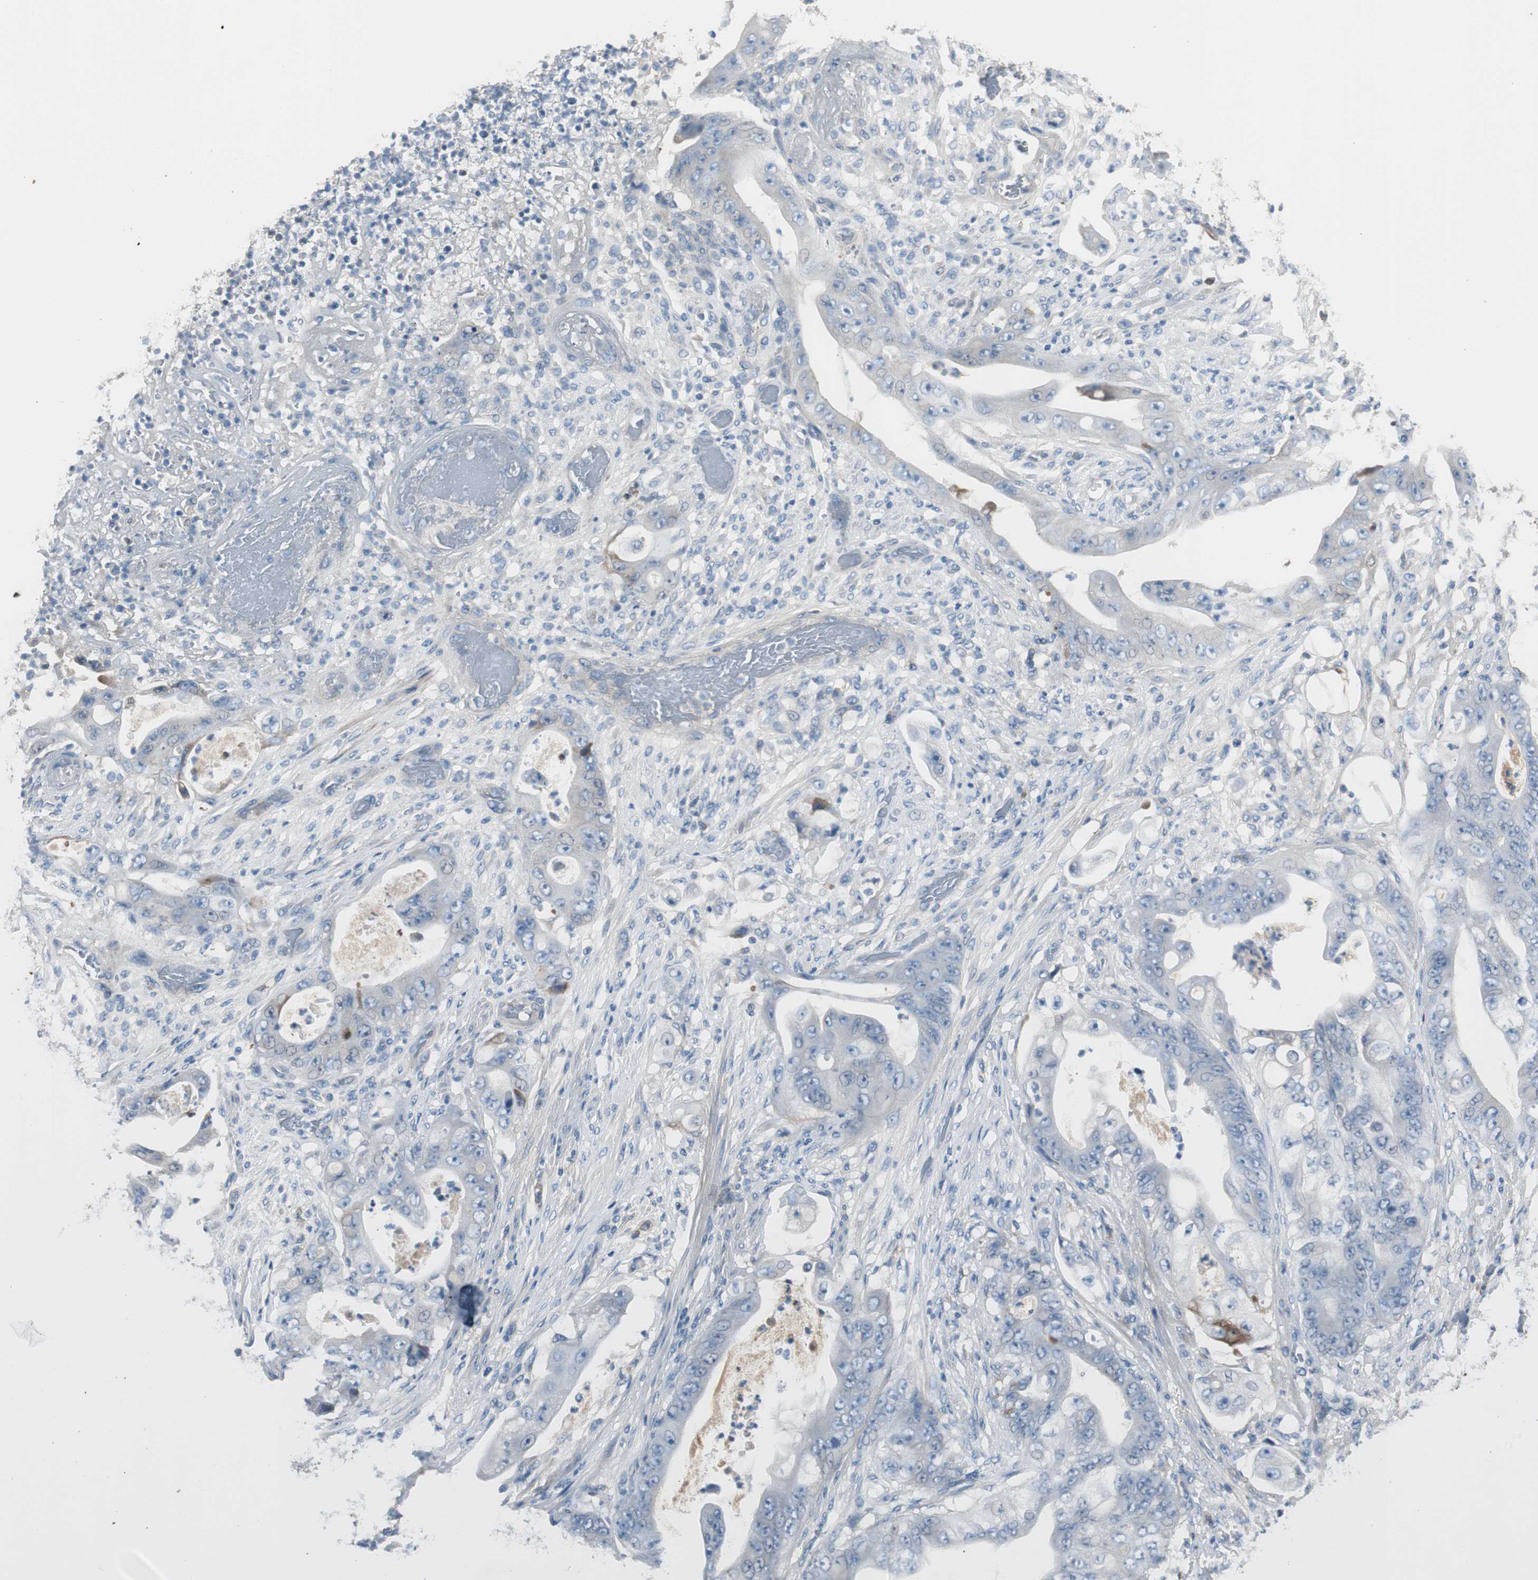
{"staining": {"intensity": "negative", "quantity": "none", "location": "none"}, "tissue": "stomach cancer", "cell_type": "Tumor cells", "image_type": "cancer", "snomed": [{"axis": "morphology", "description": "Adenocarcinoma, NOS"}, {"axis": "topography", "description": "Stomach"}], "caption": "Tumor cells are negative for brown protein staining in stomach cancer.", "gene": "SERPINF1", "patient": {"sex": "female", "age": 73}}